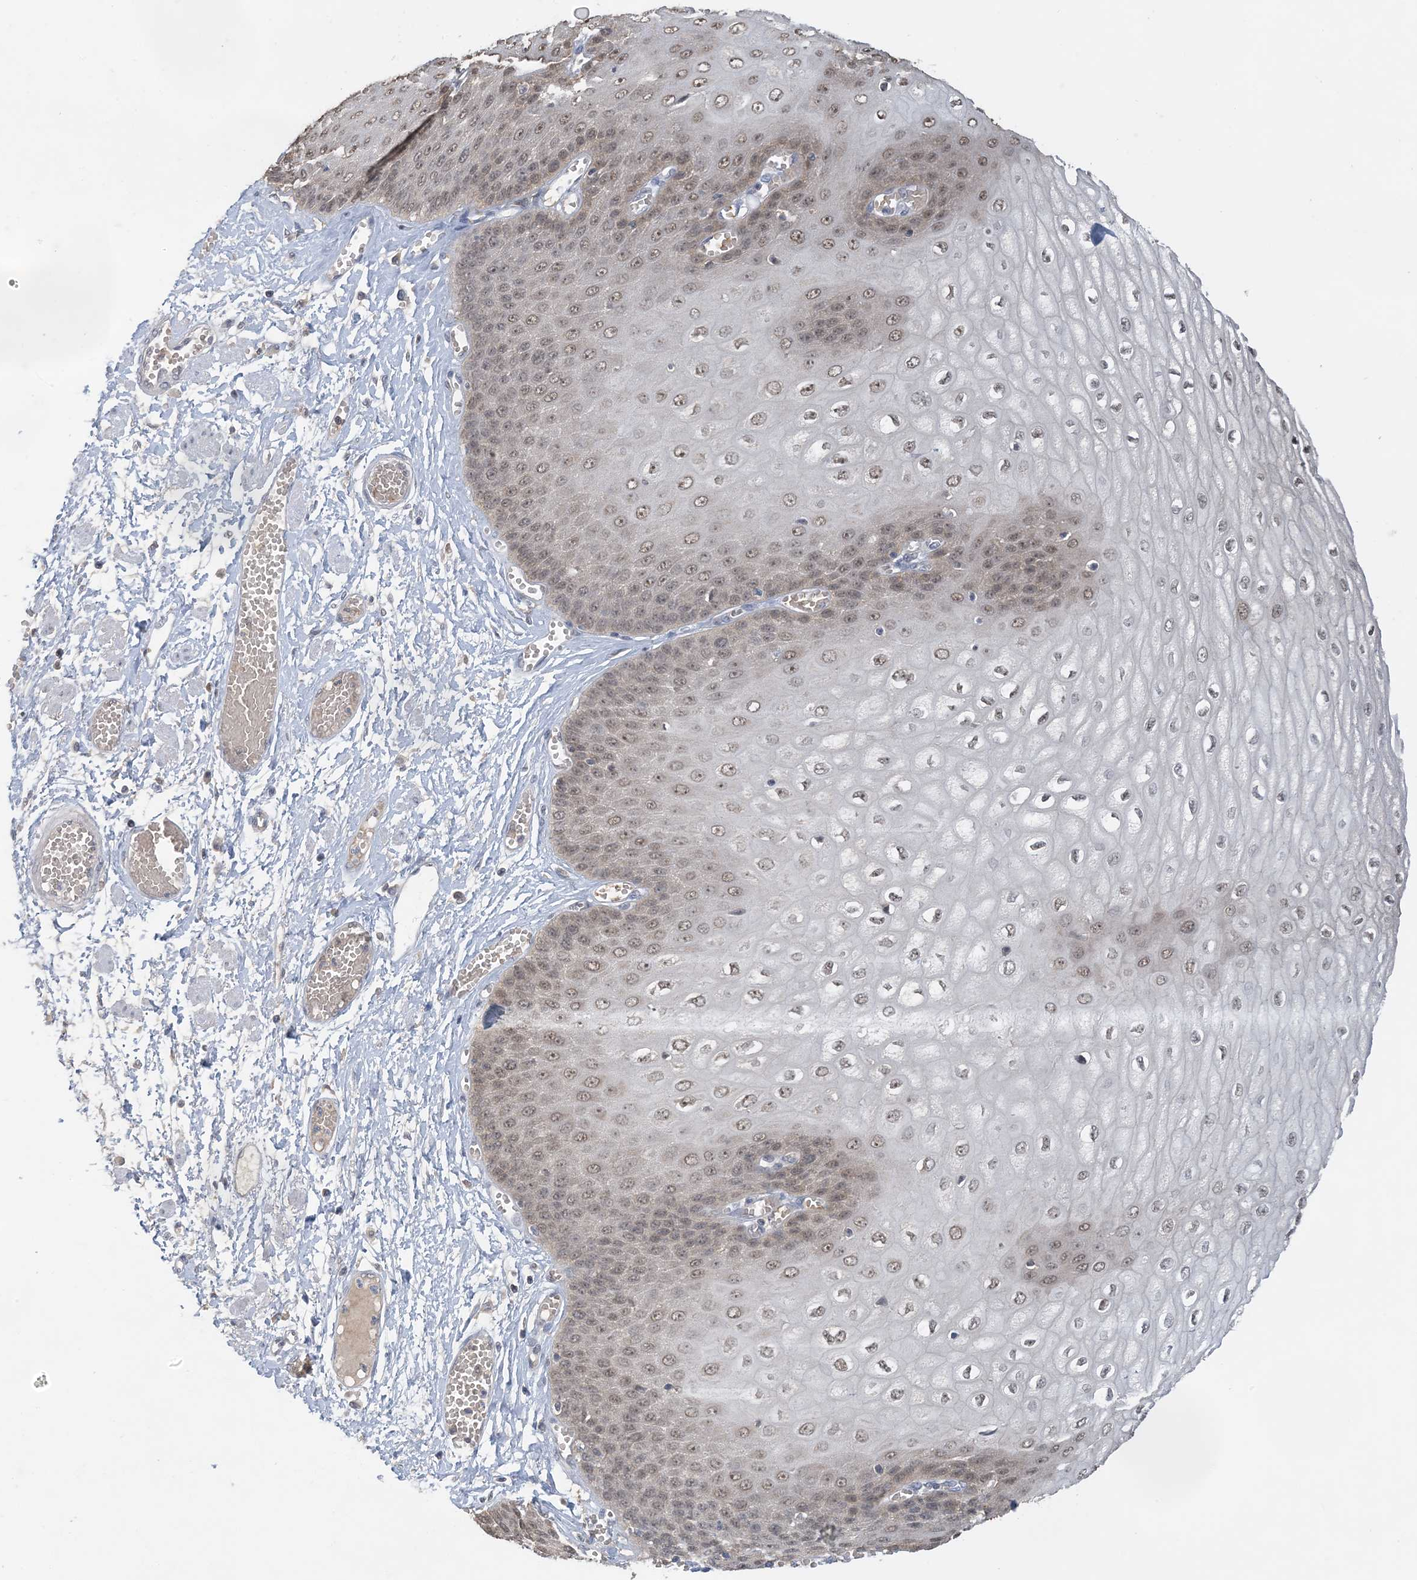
{"staining": {"intensity": "moderate", "quantity": ">75%", "location": "nuclear"}, "tissue": "esophagus", "cell_type": "Squamous epithelial cells", "image_type": "normal", "snomed": [{"axis": "morphology", "description": "Normal tissue, NOS"}, {"axis": "topography", "description": "Esophagus"}], "caption": "A micrograph of human esophagus stained for a protein displays moderate nuclear brown staining in squamous epithelial cells. The staining was performed using DAB (3,3'-diaminobenzidine), with brown indicating positive protein expression. Nuclei are stained blue with hematoxylin.", "gene": "UBE2E1", "patient": {"sex": "male", "age": 60}}